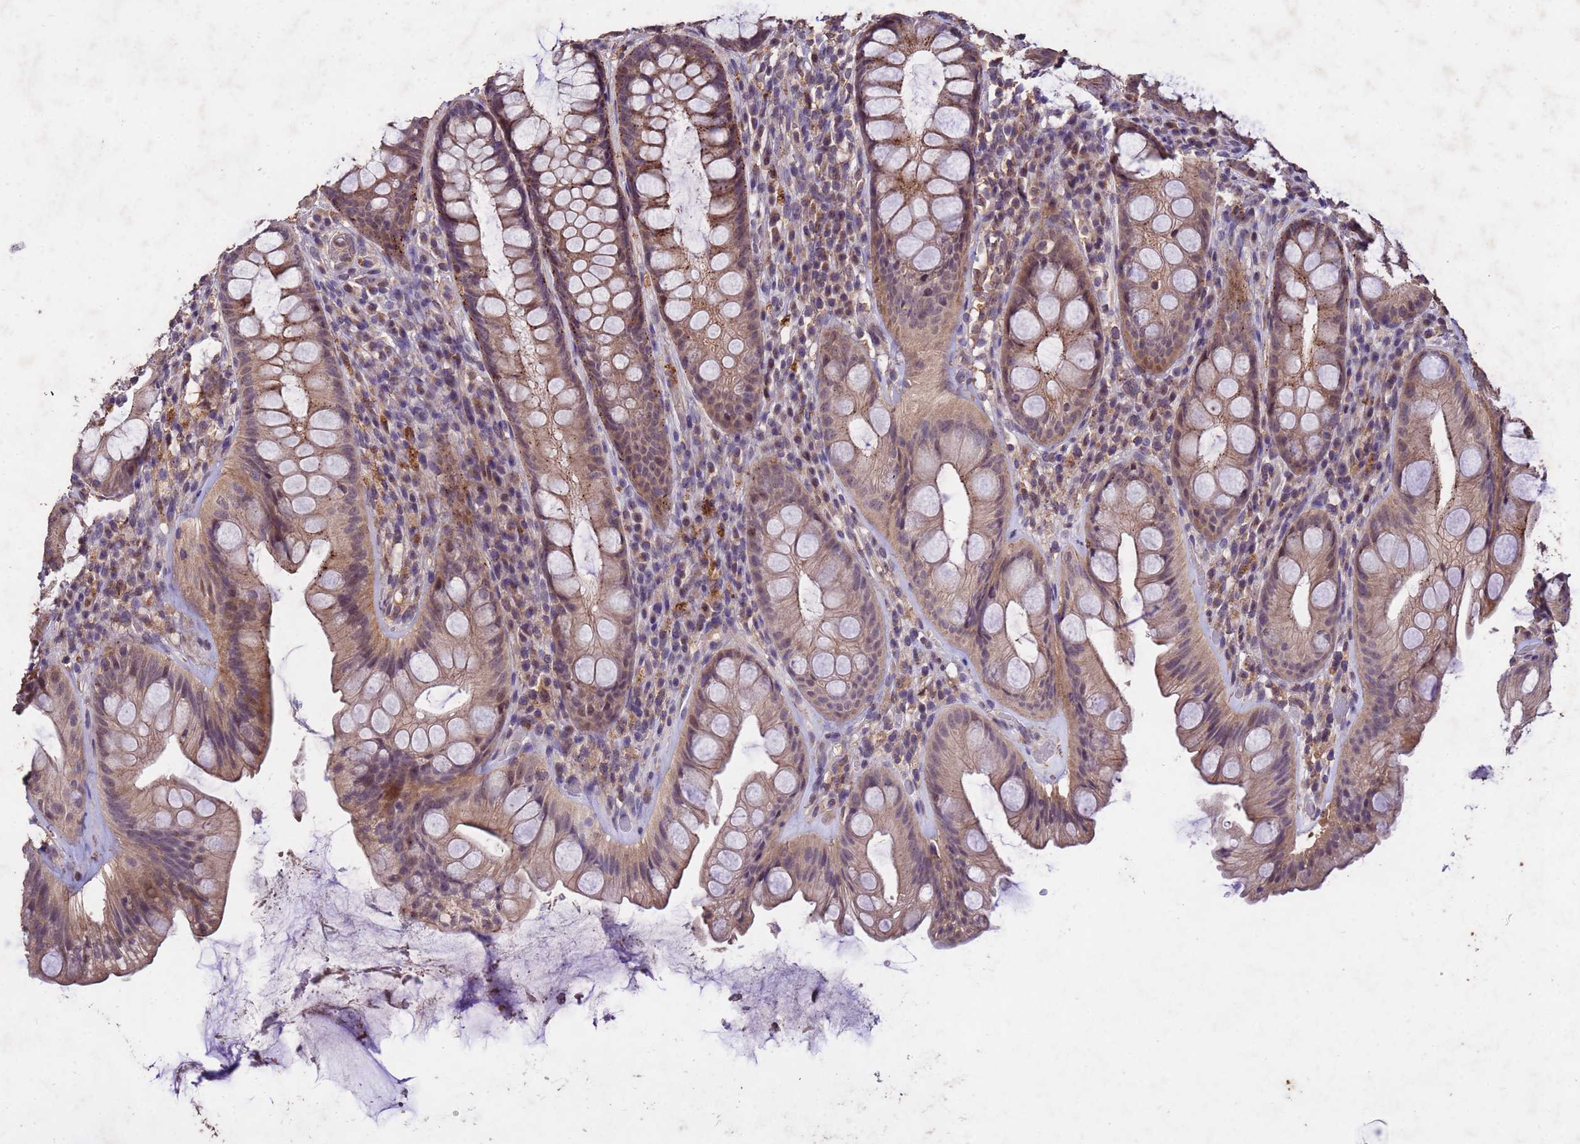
{"staining": {"intensity": "moderate", "quantity": ">75%", "location": "cytoplasmic/membranous,nuclear"}, "tissue": "rectum", "cell_type": "Glandular cells", "image_type": "normal", "snomed": [{"axis": "morphology", "description": "Normal tissue, NOS"}, {"axis": "topography", "description": "Rectum"}], "caption": "Benign rectum demonstrates moderate cytoplasmic/membranous,nuclear staining in approximately >75% of glandular cells The staining was performed using DAB to visualize the protein expression in brown, while the nuclei were stained in blue with hematoxylin (Magnification: 20x)..", "gene": "TOR4A", "patient": {"sex": "male", "age": 74}}